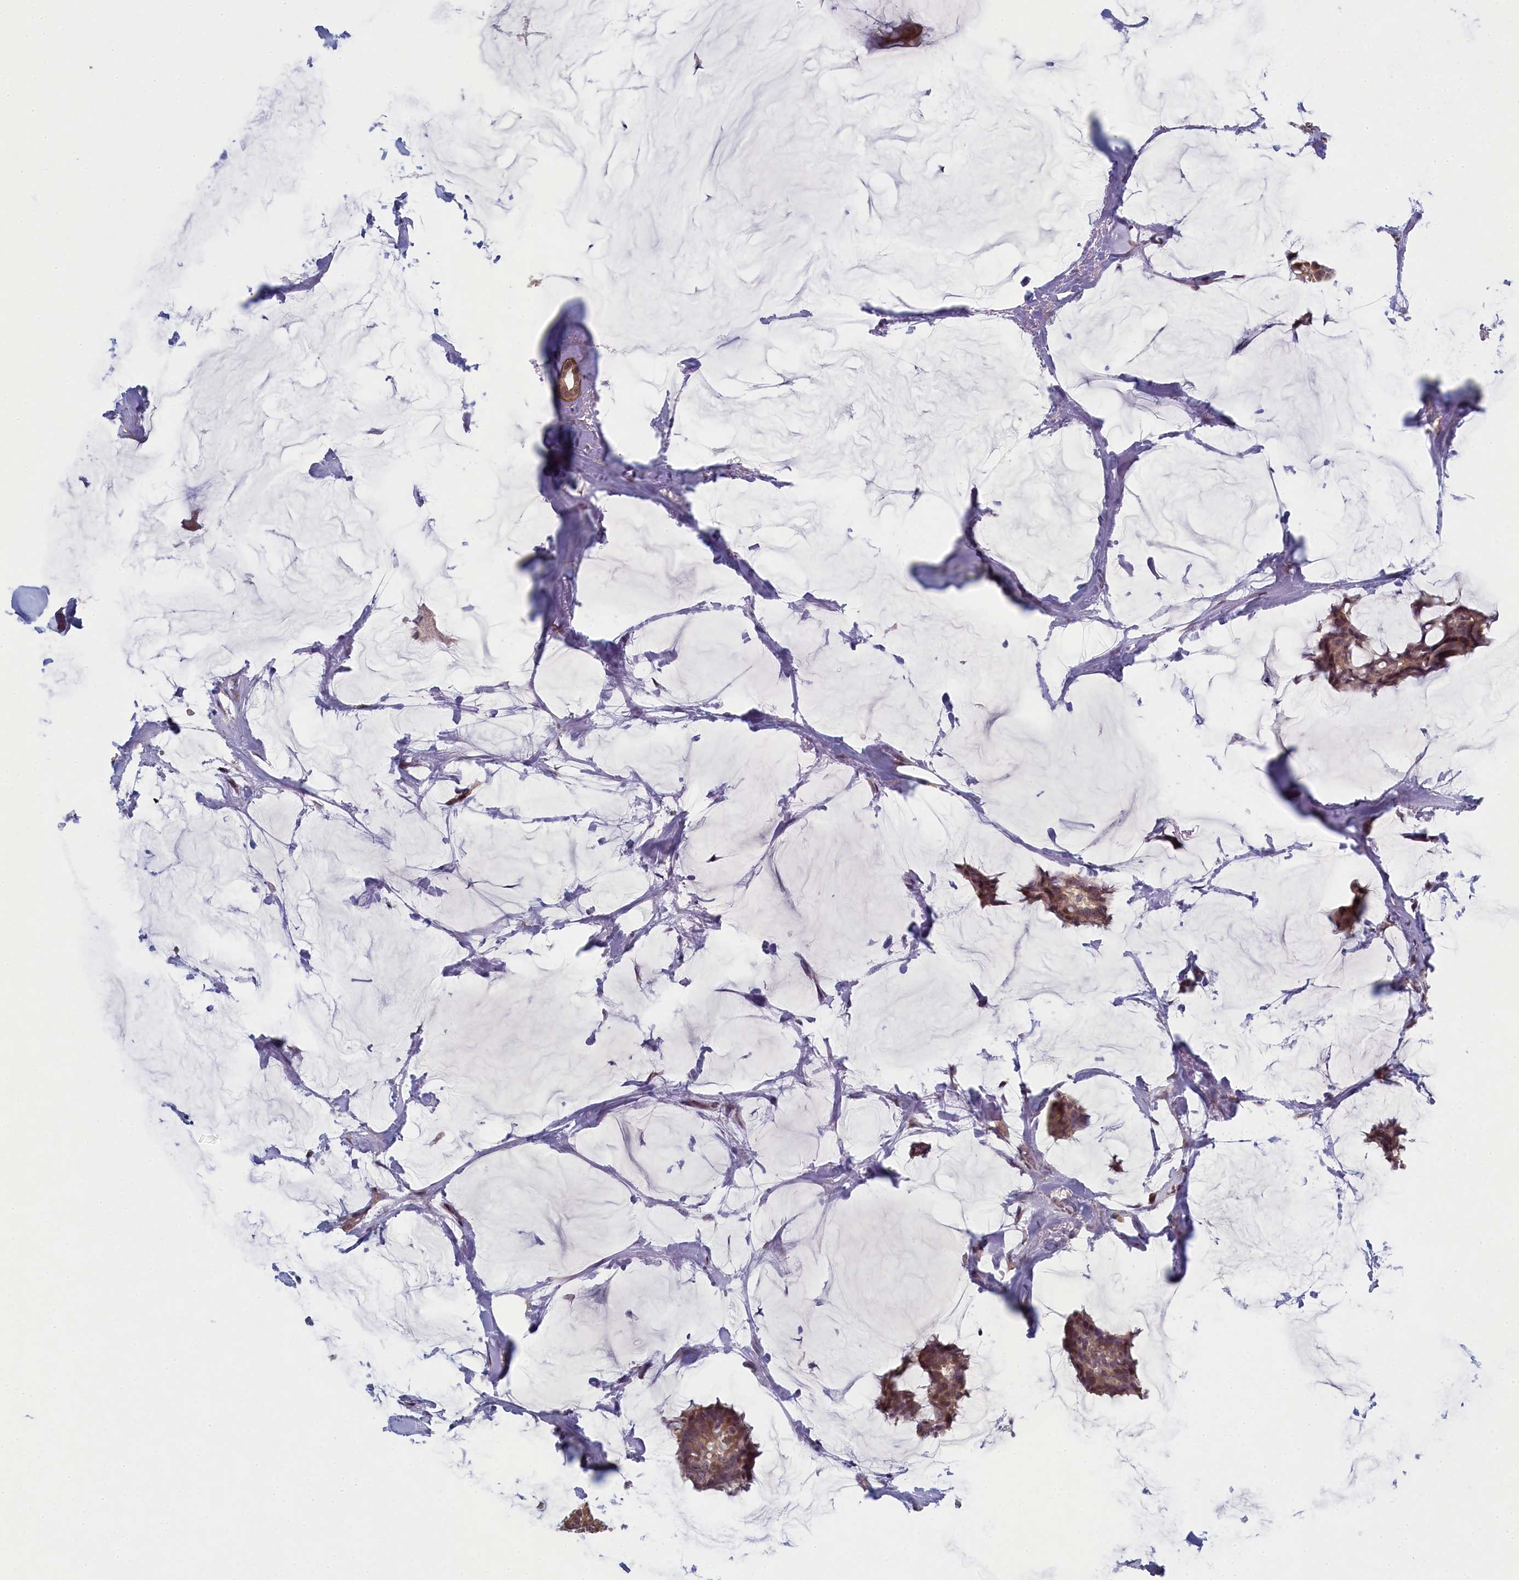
{"staining": {"intensity": "moderate", "quantity": ">75%", "location": "cytoplasmic/membranous"}, "tissue": "breast cancer", "cell_type": "Tumor cells", "image_type": "cancer", "snomed": [{"axis": "morphology", "description": "Duct carcinoma"}, {"axis": "topography", "description": "Breast"}], "caption": "An immunohistochemistry photomicrograph of neoplastic tissue is shown. Protein staining in brown shows moderate cytoplasmic/membranous positivity in breast cancer within tumor cells. The staining was performed using DAB to visualize the protein expression in brown, while the nuclei were stained in blue with hematoxylin (Magnification: 20x).", "gene": "DIXDC1", "patient": {"sex": "female", "age": 93}}